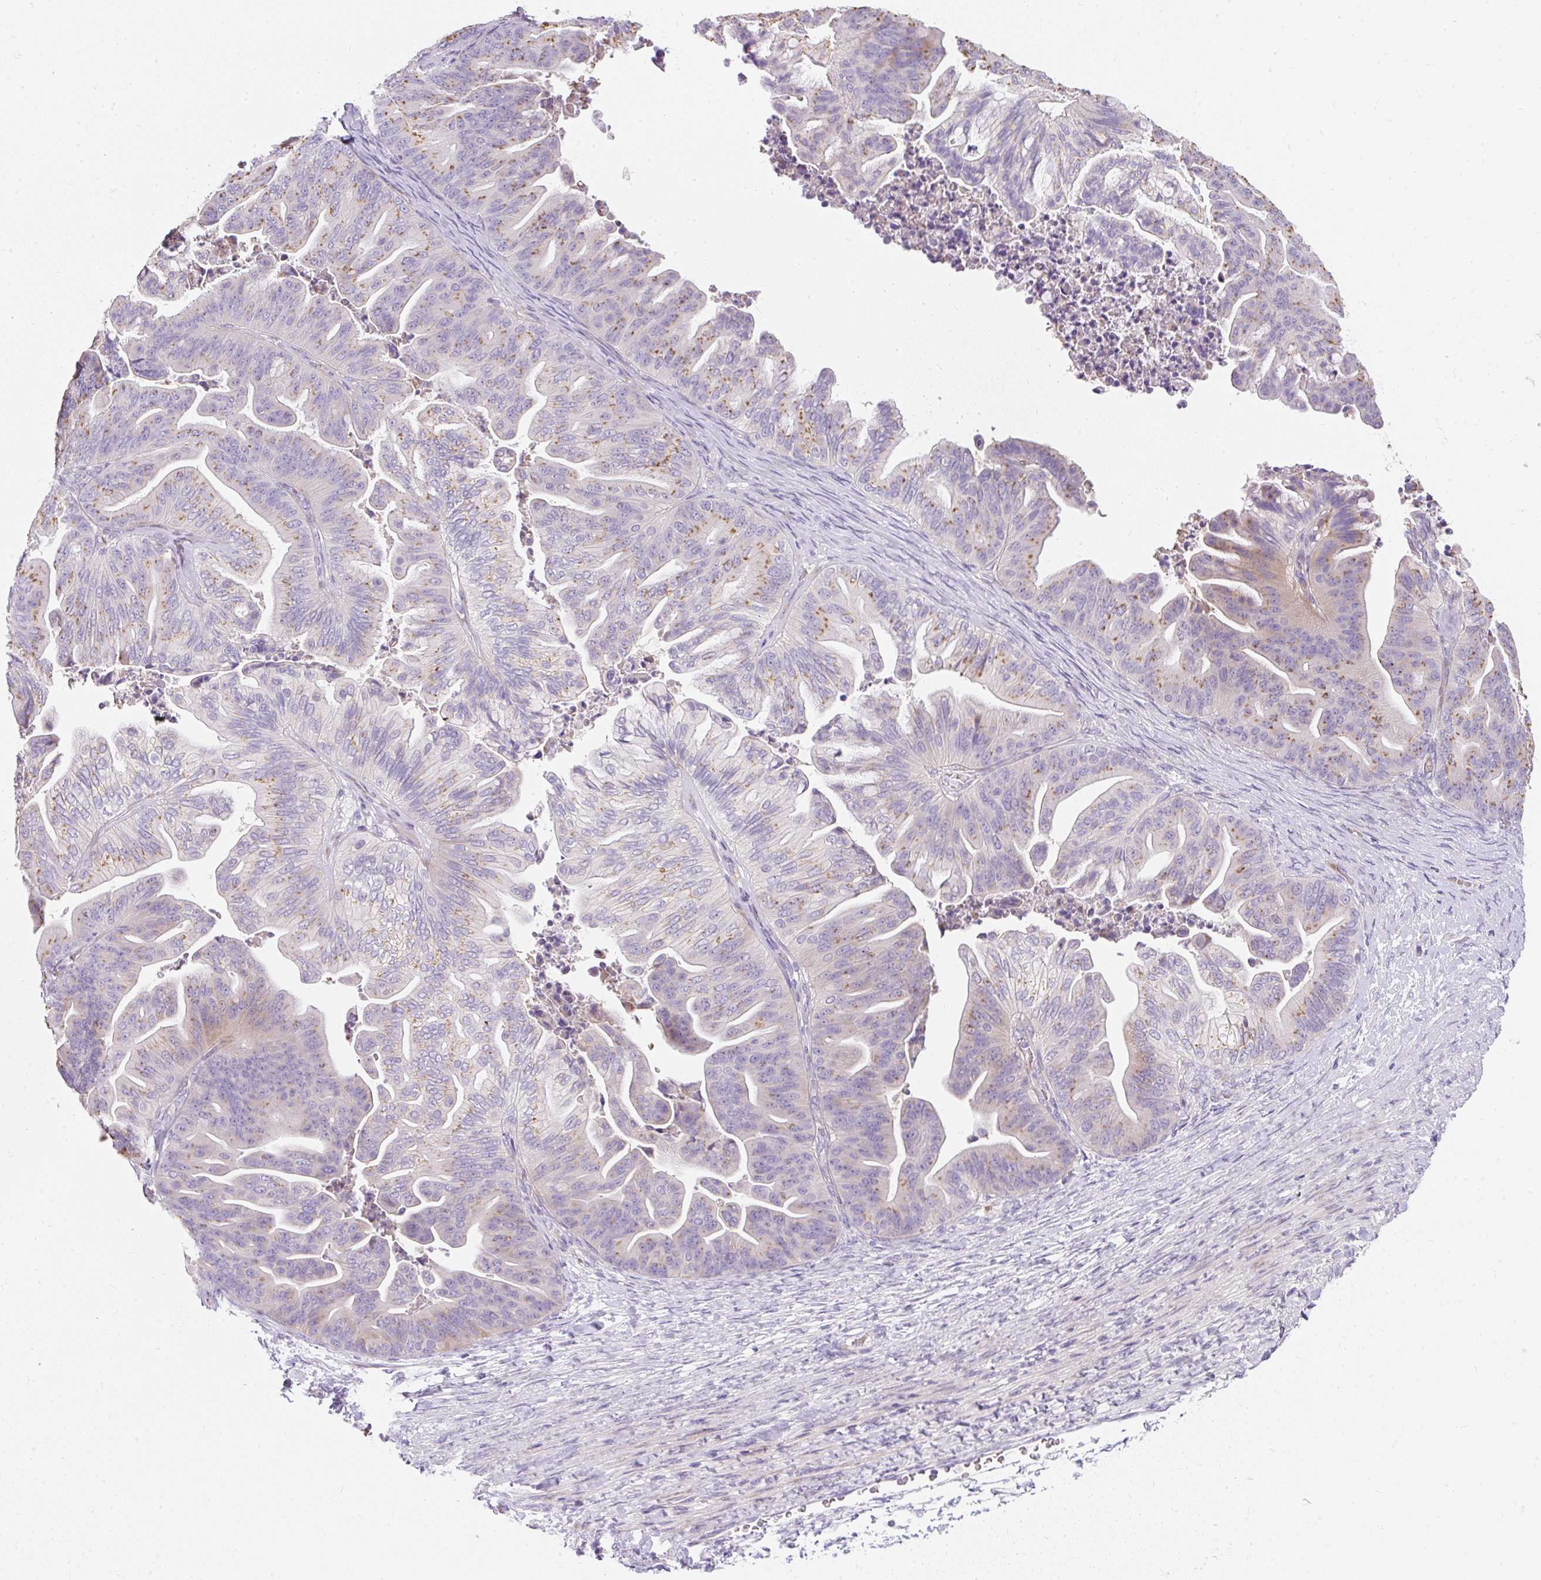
{"staining": {"intensity": "moderate", "quantity": "25%-75%", "location": "cytoplasmic/membranous"}, "tissue": "ovarian cancer", "cell_type": "Tumor cells", "image_type": "cancer", "snomed": [{"axis": "morphology", "description": "Cystadenocarcinoma, mucinous, NOS"}, {"axis": "topography", "description": "Ovary"}], "caption": "High-magnification brightfield microscopy of ovarian cancer stained with DAB (3,3'-diaminobenzidine) (brown) and counterstained with hematoxylin (blue). tumor cells exhibit moderate cytoplasmic/membranous staining is identified in about25%-75% of cells.", "gene": "DTX4", "patient": {"sex": "female", "age": 67}}